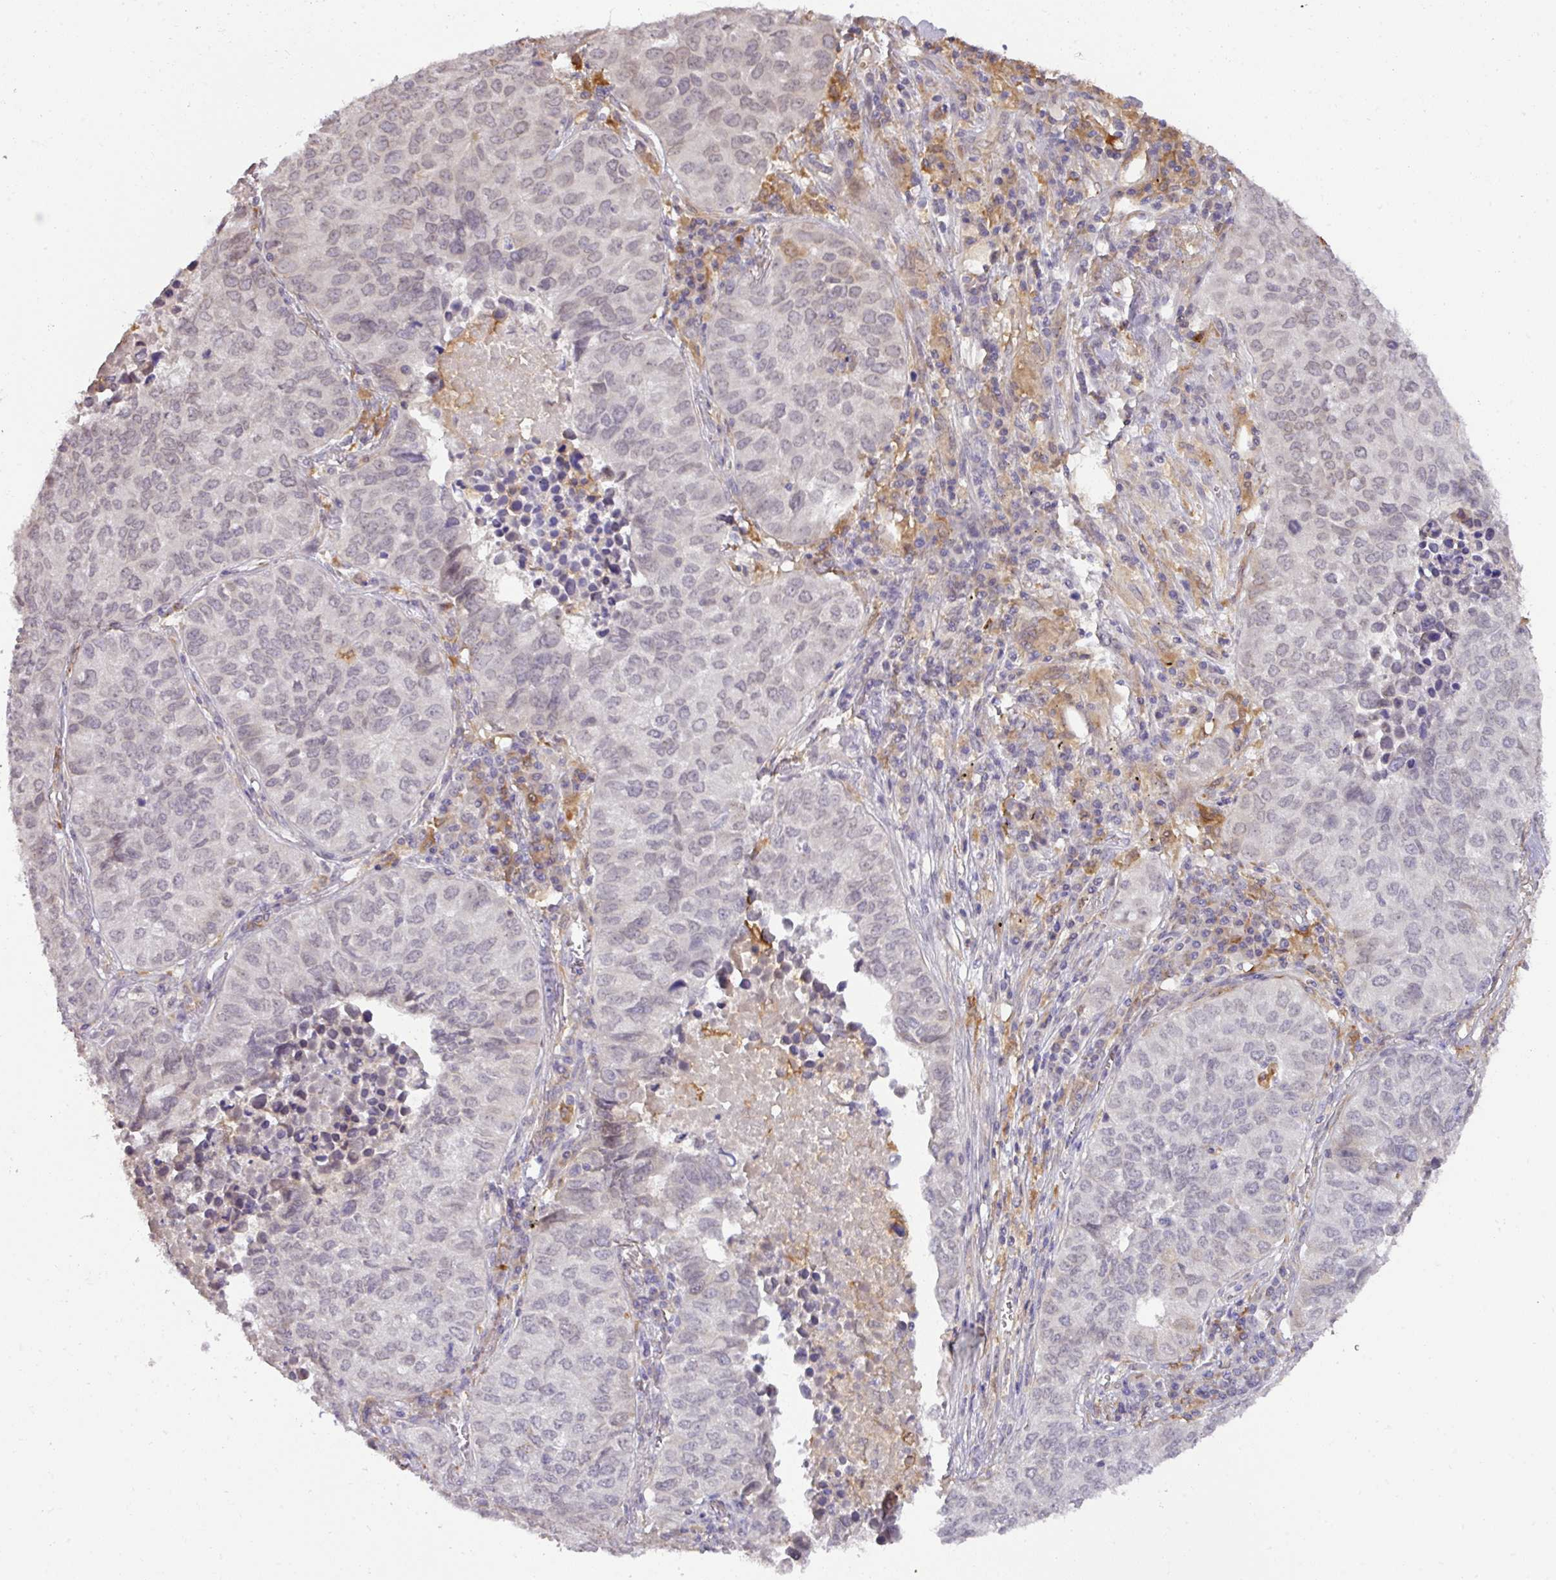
{"staining": {"intensity": "negative", "quantity": "none", "location": "none"}, "tissue": "lung cancer", "cell_type": "Tumor cells", "image_type": "cancer", "snomed": [{"axis": "morphology", "description": "Adenocarcinoma, NOS"}, {"axis": "topography", "description": "Lung"}], "caption": "DAB (3,3'-diaminobenzidine) immunohistochemical staining of lung cancer reveals no significant expression in tumor cells. (Brightfield microscopy of DAB (3,3'-diaminobenzidine) immunohistochemistry at high magnification).", "gene": "GCNT7", "patient": {"sex": "female", "age": 50}}